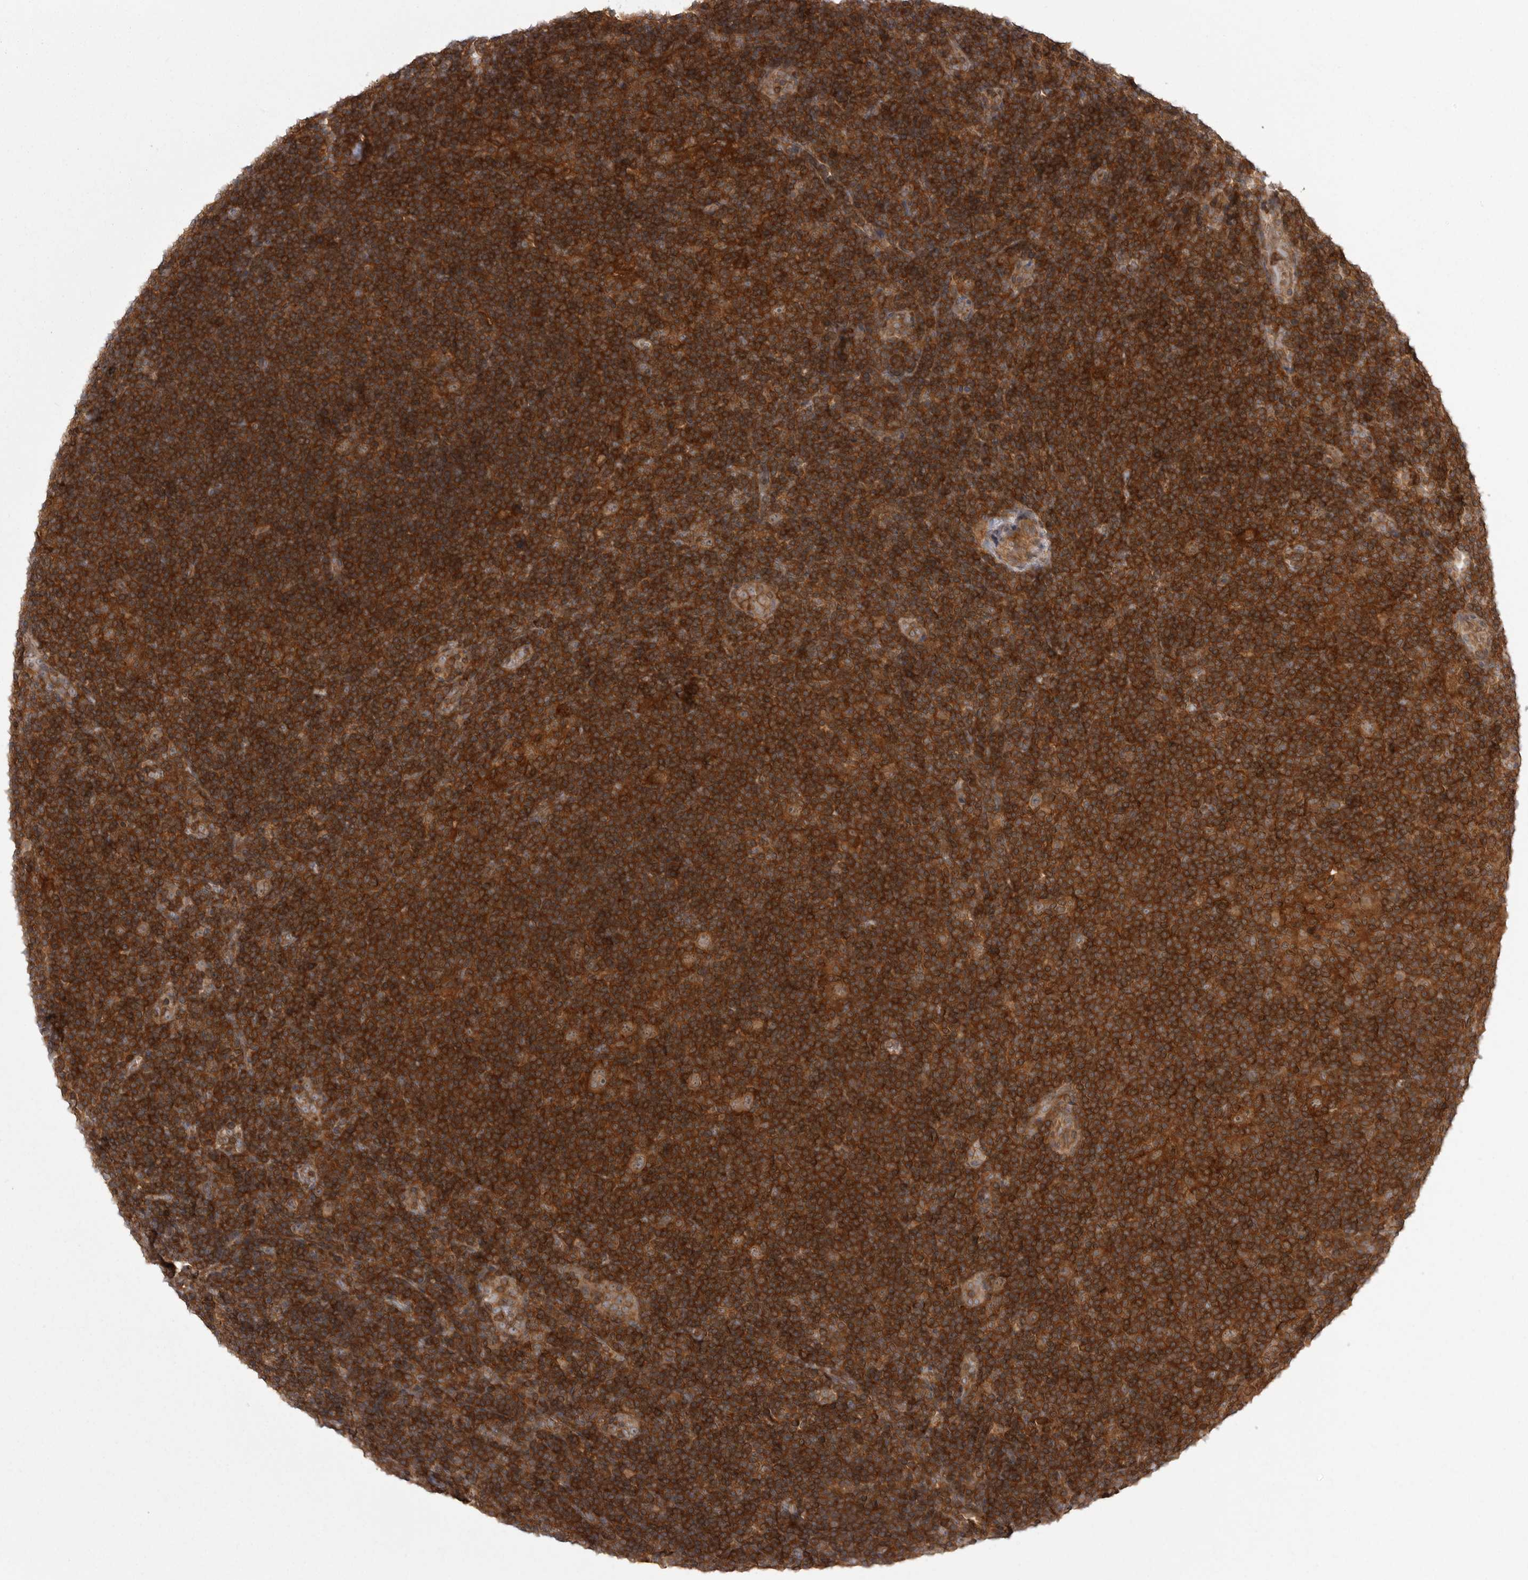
{"staining": {"intensity": "weak", "quantity": "25%-75%", "location": "cytoplasmic/membranous"}, "tissue": "lymphoma", "cell_type": "Tumor cells", "image_type": "cancer", "snomed": [{"axis": "morphology", "description": "Hodgkin's disease, NOS"}, {"axis": "topography", "description": "Lymph node"}], "caption": "Immunohistochemistry (DAB (3,3'-diaminobenzidine)) staining of human lymphoma demonstrates weak cytoplasmic/membranous protein staining in about 25%-75% of tumor cells.", "gene": "STK24", "patient": {"sex": "female", "age": 57}}